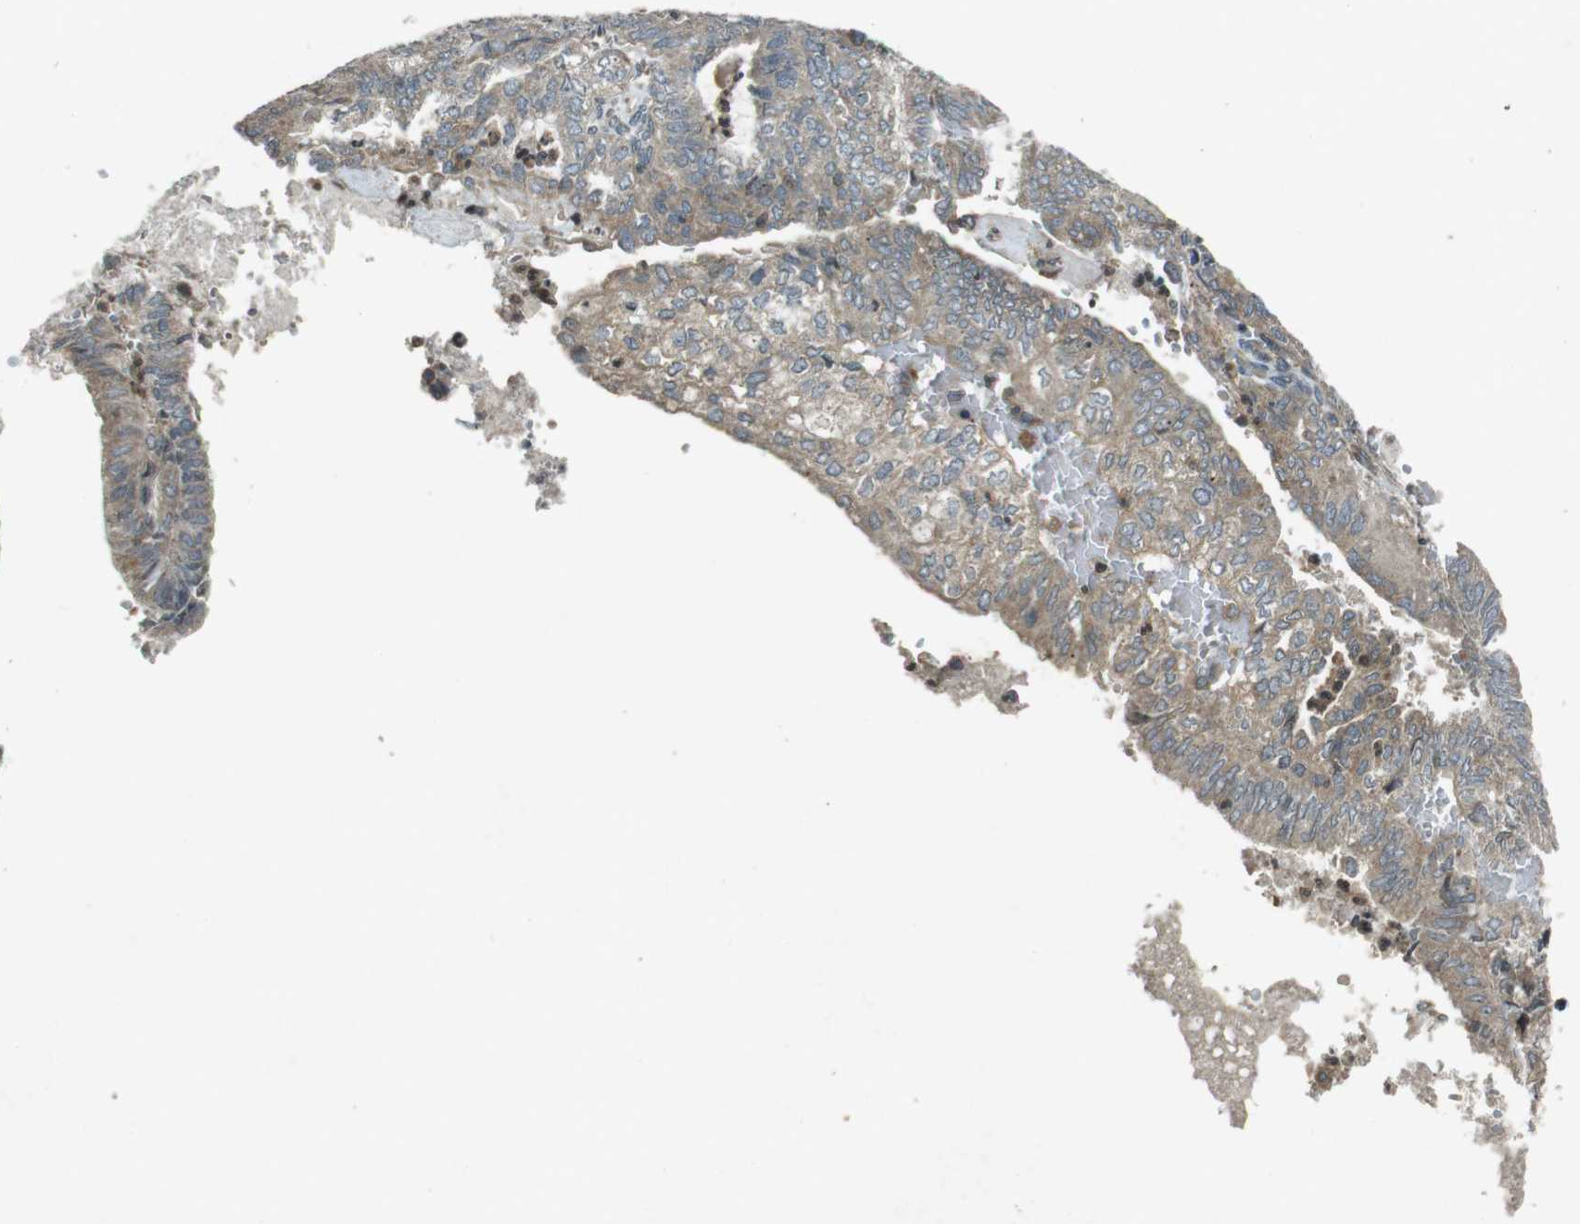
{"staining": {"intensity": "weak", "quantity": ">75%", "location": "cytoplasmic/membranous"}, "tissue": "endometrial cancer", "cell_type": "Tumor cells", "image_type": "cancer", "snomed": [{"axis": "morphology", "description": "Adenocarcinoma, NOS"}, {"axis": "topography", "description": "Uterus"}], "caption": "DAB (3,3'-diaminobenzidine) immunohistochemical staining of endometrial adenocarcinoma reveals weak cytoplasmic/membranous protein positivity in about >75% of tumor cells. The staining was performed using DAB (3,3'-diaminobenzidine), with brown indicating positive protein expression. Nuclei are stained blue with hematoxylin.", "gene": "ZYX", "patient": {"sex": "female", "age": 60}}